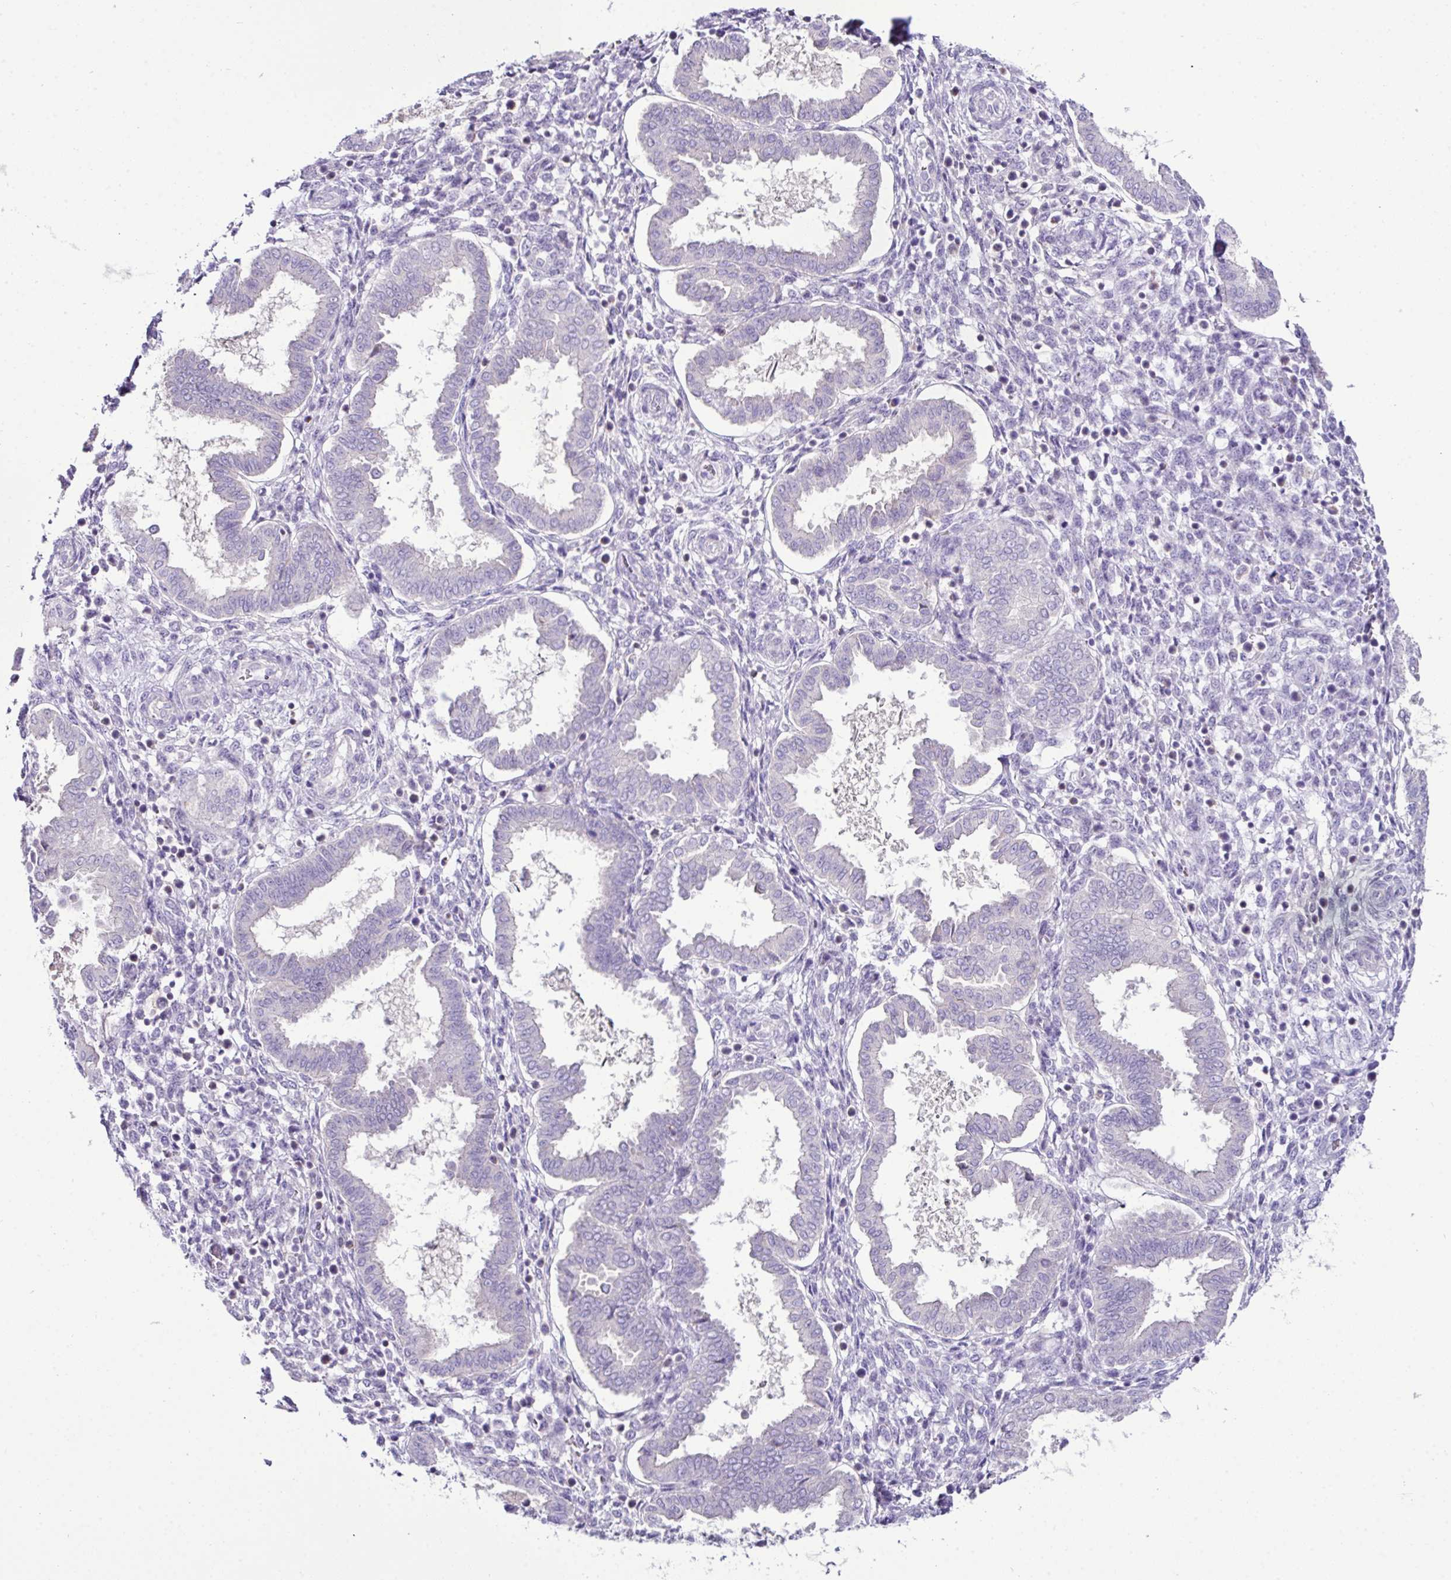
{"staining": {"intensity": "negative", "quantity": "none", "location": "none"}, "tissue": "endometrium", "cell_type": "Cells in endometrial stroma", "image_type": "normal", "snomed": [{"axis": "morphology", "description": "Normal tissue, NOS"}, {"axis": "topography", "description": "Endometrium"}], "caption": "An immunohistochemistry histopathology image of benign endometrium is shown. There is no staining in cells in endometrial stroma of endometrium. The staining was performed using DAB to visualize the protein expression in brown, while the nuclei were stained in blue with hematoxylin (Magnification: 20x).", "gene": "D2HGDH", "patient": {"sex": "female", "age": 24}}